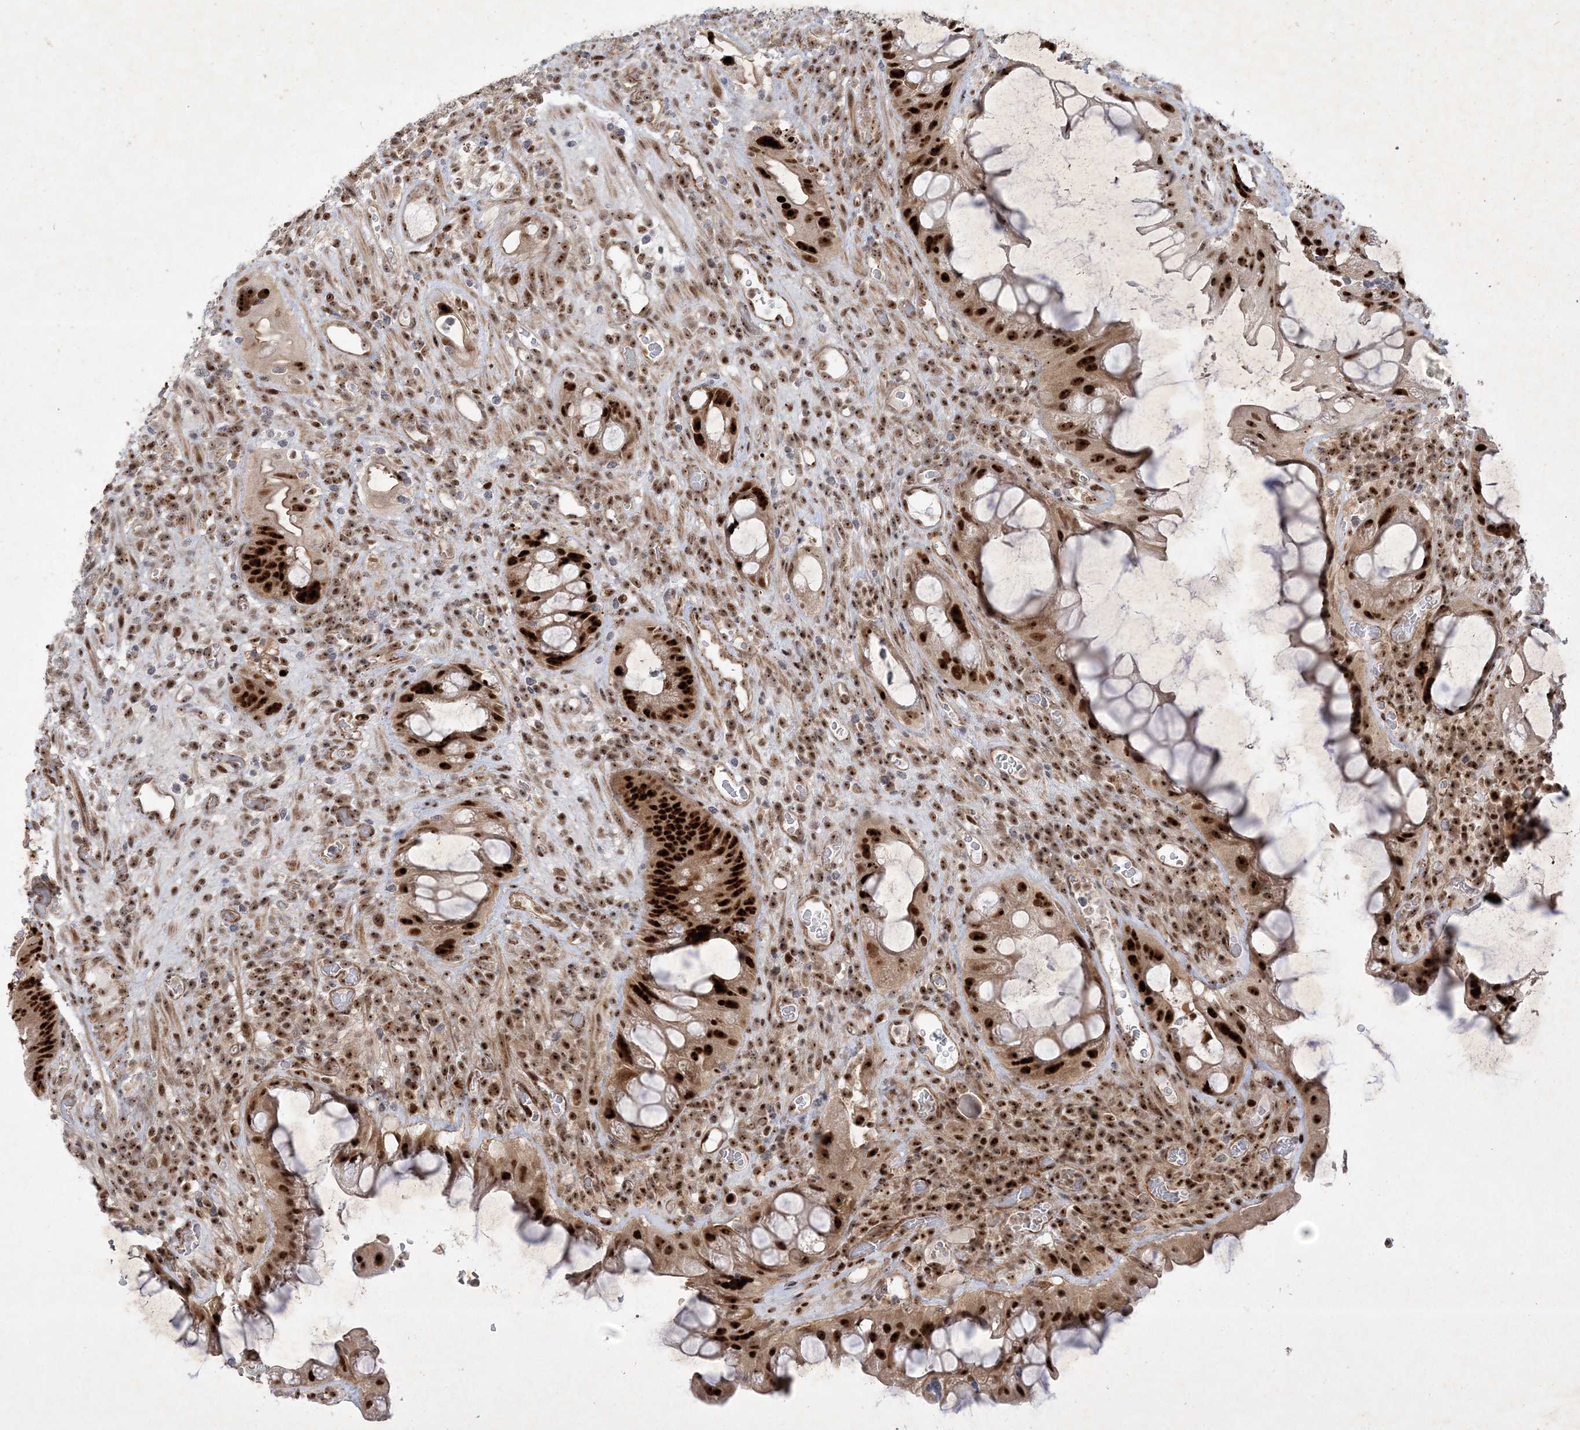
{"staining": {"intensity": "strong", "quantity": ">75%", "location": "cytoplasmic/membranous,nuclear"}, "tissue": "colorectal cancer", "cell_type": "Tumor cells", "image_type": "cancer", "snomed": [{"axis": "morphology", "description": "Adenocarcinoma, NOS"}, {"axis": "topography", "description": "Rectum"}], "caption": "Immunohistochemistry (IHC) photomicrograph of colorectal cancer (adenocarcinoma) stained for a protein (brown), which demonstrates high levels of strong cytoplasmic/membranous and nuclear expression in about >75% of tumor cells.", "gene": "NPM3", "patient": {"sex": "male", "age": 59}}